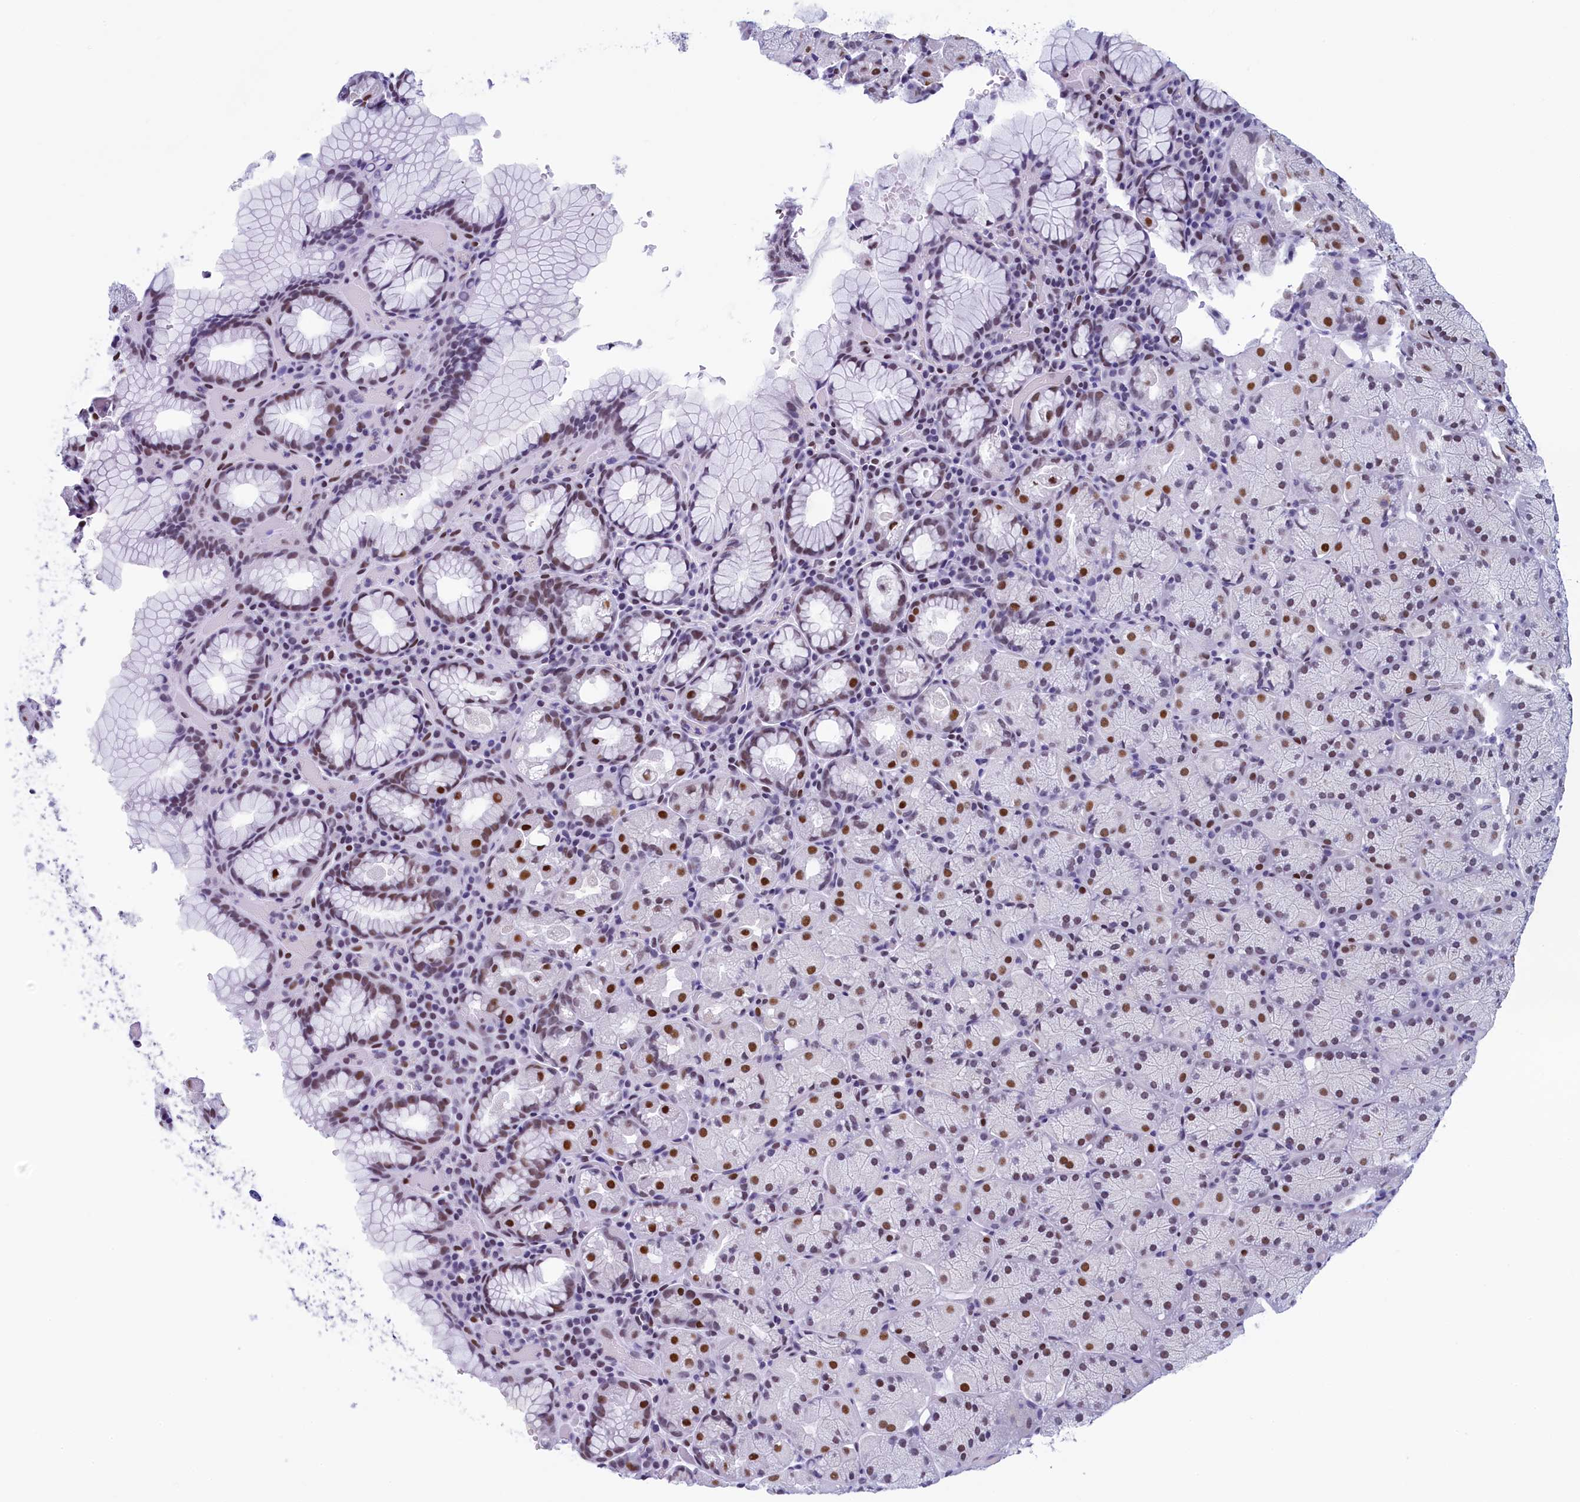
{"staining": {"intensity": "moderate", "quantity": "25%-75%", "location": "nuclear"}, "tissue": "stomach", "cell_type": "Glandular cells", "image_type": "normal", "snomed": [{"axis": "morphology", "description": "Normal tissue, NOS"}, {"axis": "topography", "description": "Stomach, upper"}, {"axis": "topography", "description": "Stomach, lower"}], "caption": "The image shows immunohistochemical staining of unremarkable stomach. There is moderate nuclear staining is appreciated in about 25%-75% of glandular cells. Immunohistochemistry (ihc) stains the protein in brown and the nuclei are stained blue.", "gene": "SUGP2", "patient": {"sex": "male", "age": 80}}